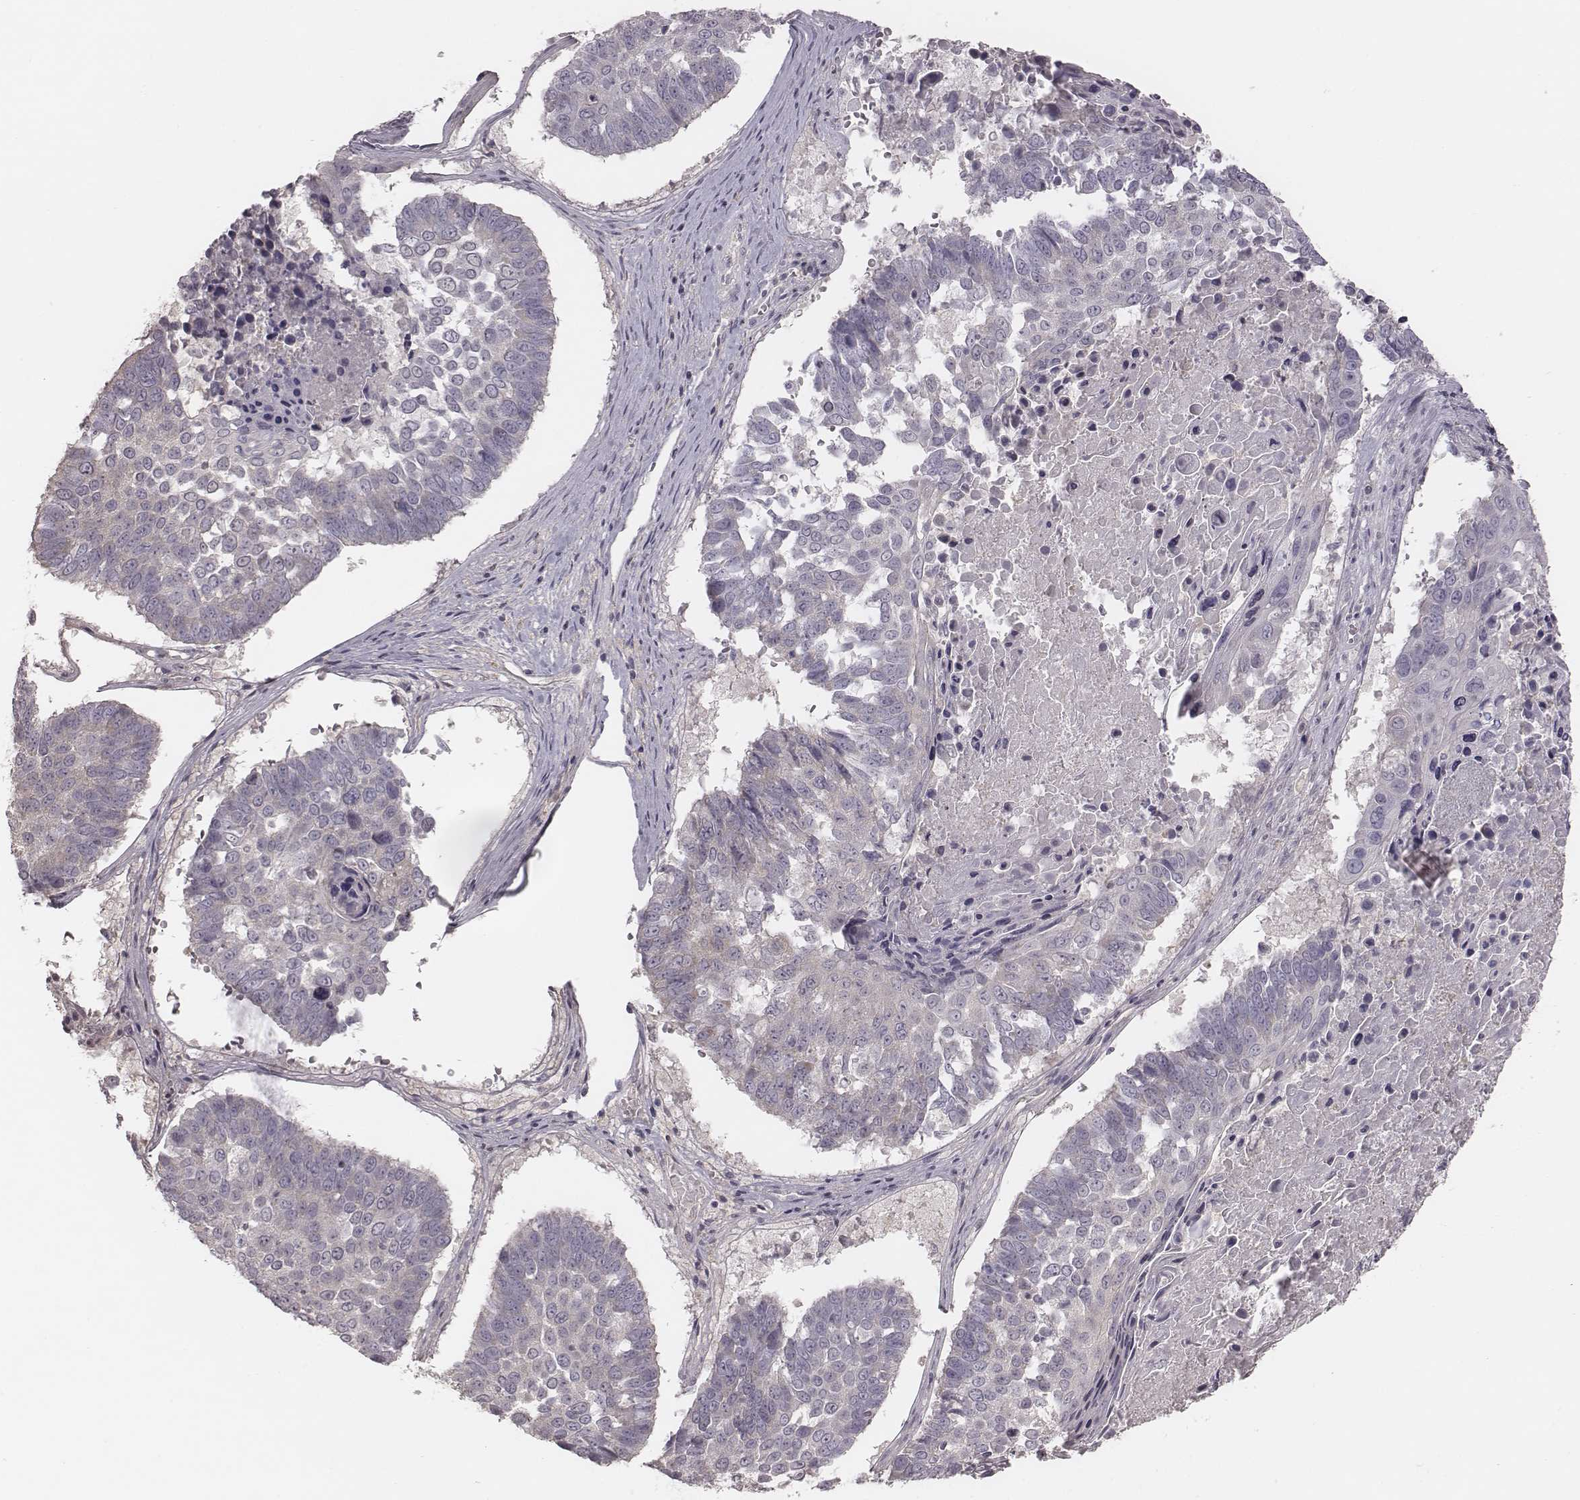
{"staining": {"intensity": "negative", "quantity": "none", "location": "none"}, "tissue": "lung cancer", "cell_type": "Tumor cells", "image_type": "cancer", "snomed": [{"axis": "morphology", "description": "Squamous cell carcinoma, NOS"}, {"axis": "topography", "description": "Lung"}], "caption": "Tumor cells are negative for brown protein staining in lung cancer (squamous cell carcinoma).", "gene": "TDRD5", "patient": {"sex": "male", "age": 73}}